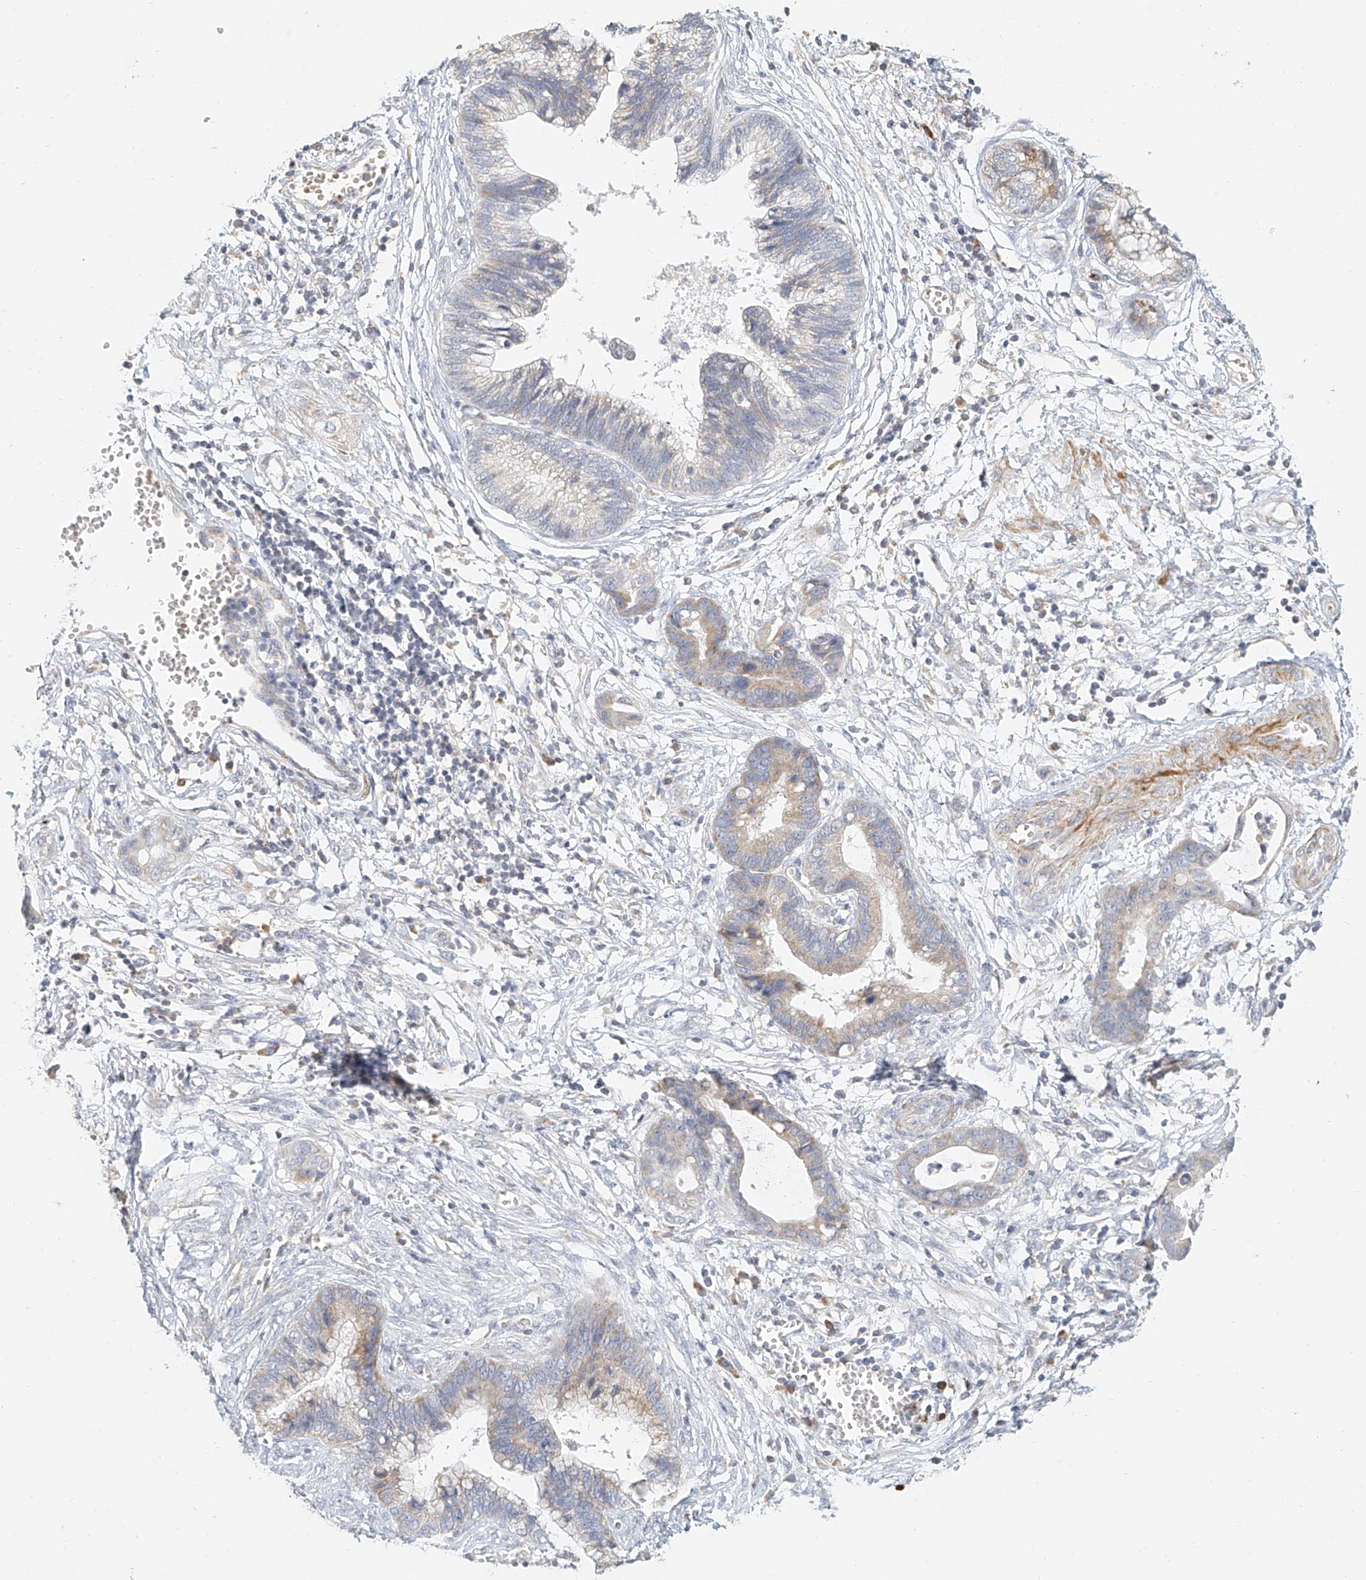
{"staining": {"intensity": "weak", "quantity": "<25%", "location": "cytoplasmic/membranous"}, "tissue": "cervical cancer", "cell_type": "Tumor cells", "image_type": "cancer", "snomed": [{"axis": "morphology", "description": "Adenocarcinoma, NOS"}, {"axis": "topography", "description": "Cervix"}], "caption": "Immunohistochemistry micrograph of adenocarcinoma (cervical) stained for a protein (brown), which reveals no expression in tumor cells.", "gene": "CXorf58", "patient": {"sex": "female", "age": 44}}